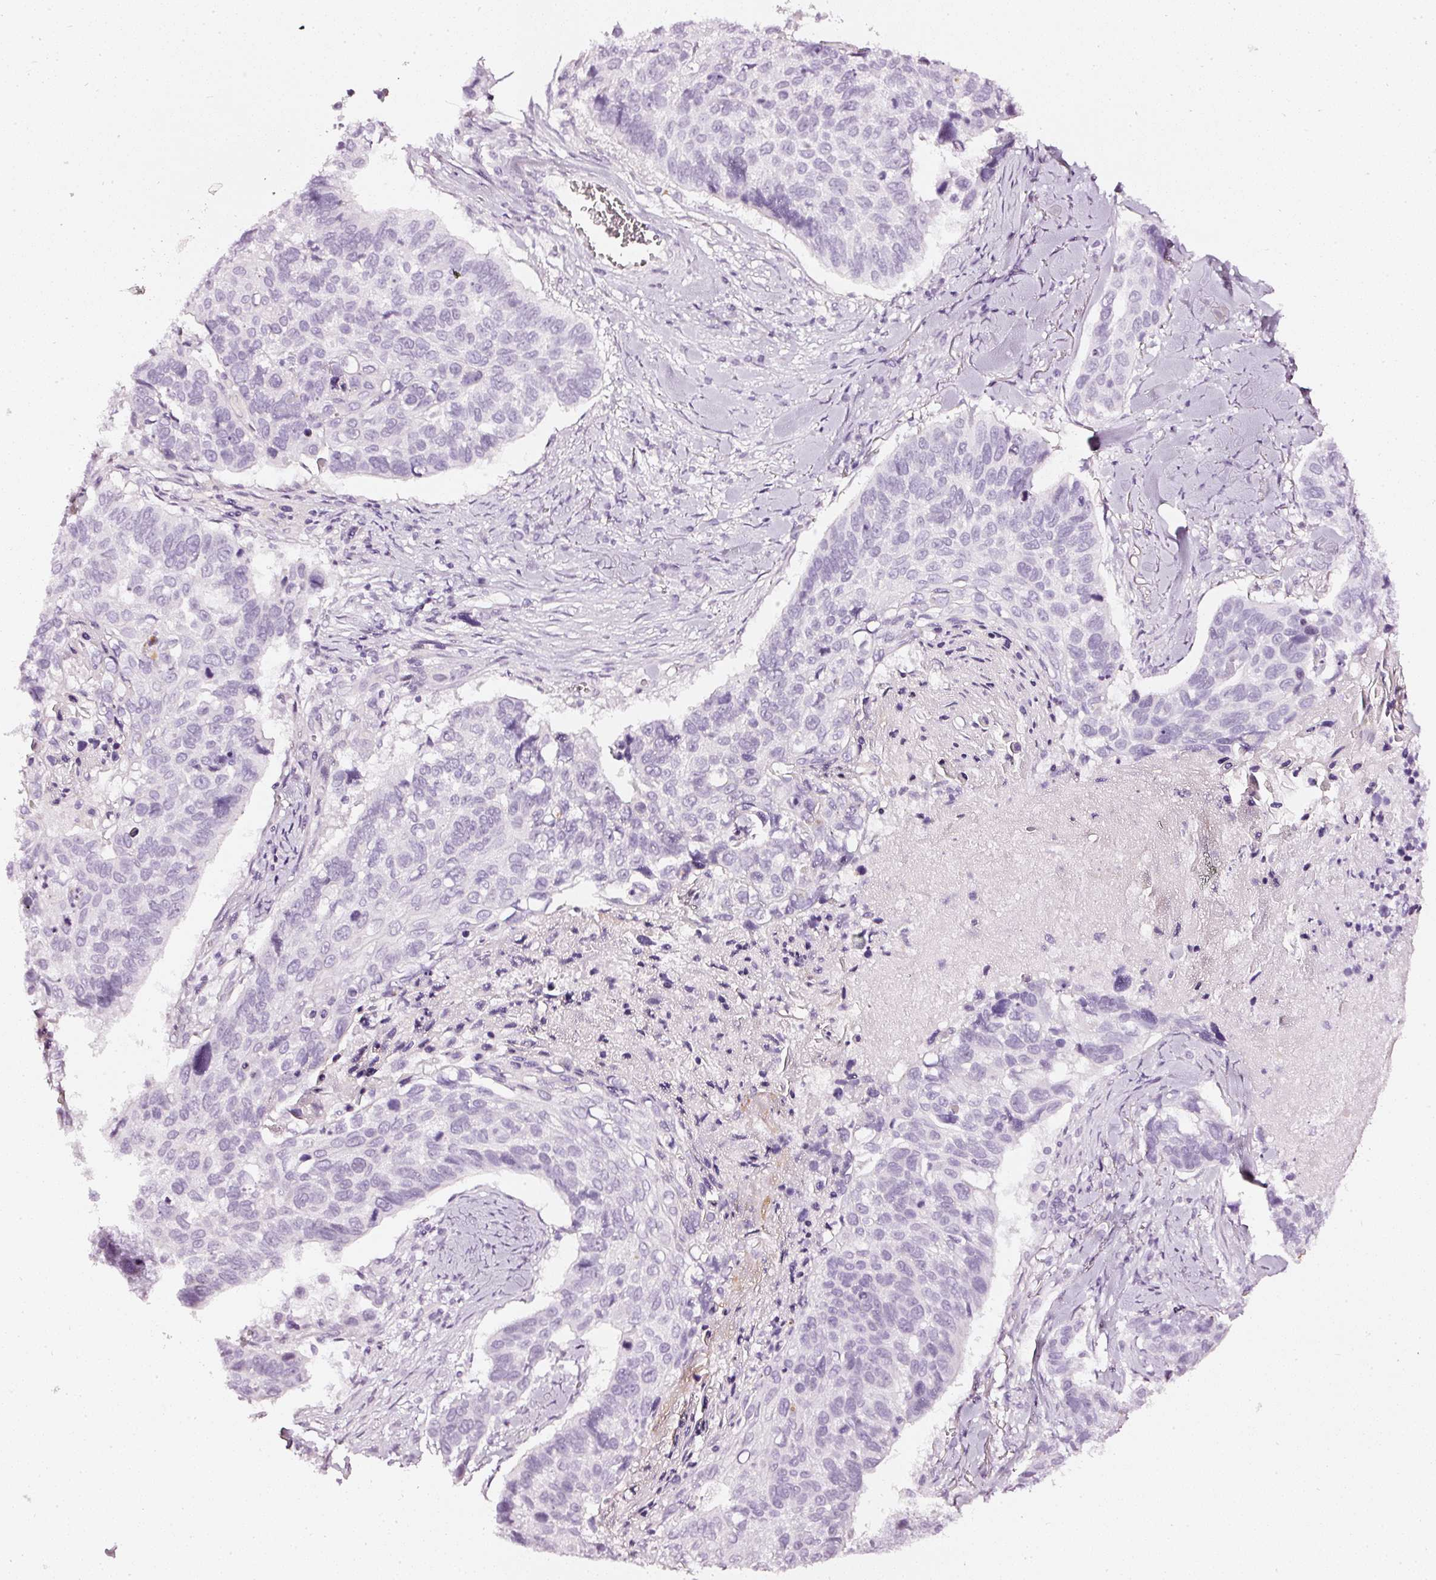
{"staining": {"intensity": "negative", "quantity": "none", "location": "none"}, "tissue": "lung cancer", "cell_type": "Tumor cells", "image_type": "cancer", "snomed": [{"axis": "morphology", "description": "Squamous cell carcinoma, NOS"}, {"axis": "topography", "description": "Lung"}], "caption": "Immunohistochemistry of lung squamous cell carcinoma demonstrates no staining in tumor cells. (Stains: DAB (3,3'-diaminobenzidine) immunohistochemistry with hematoxylin counter stain, Microscopy: brightfield microscopy at high magnification).", "gene": "CNP", "patient": {"sex": "male", "age": 62}}